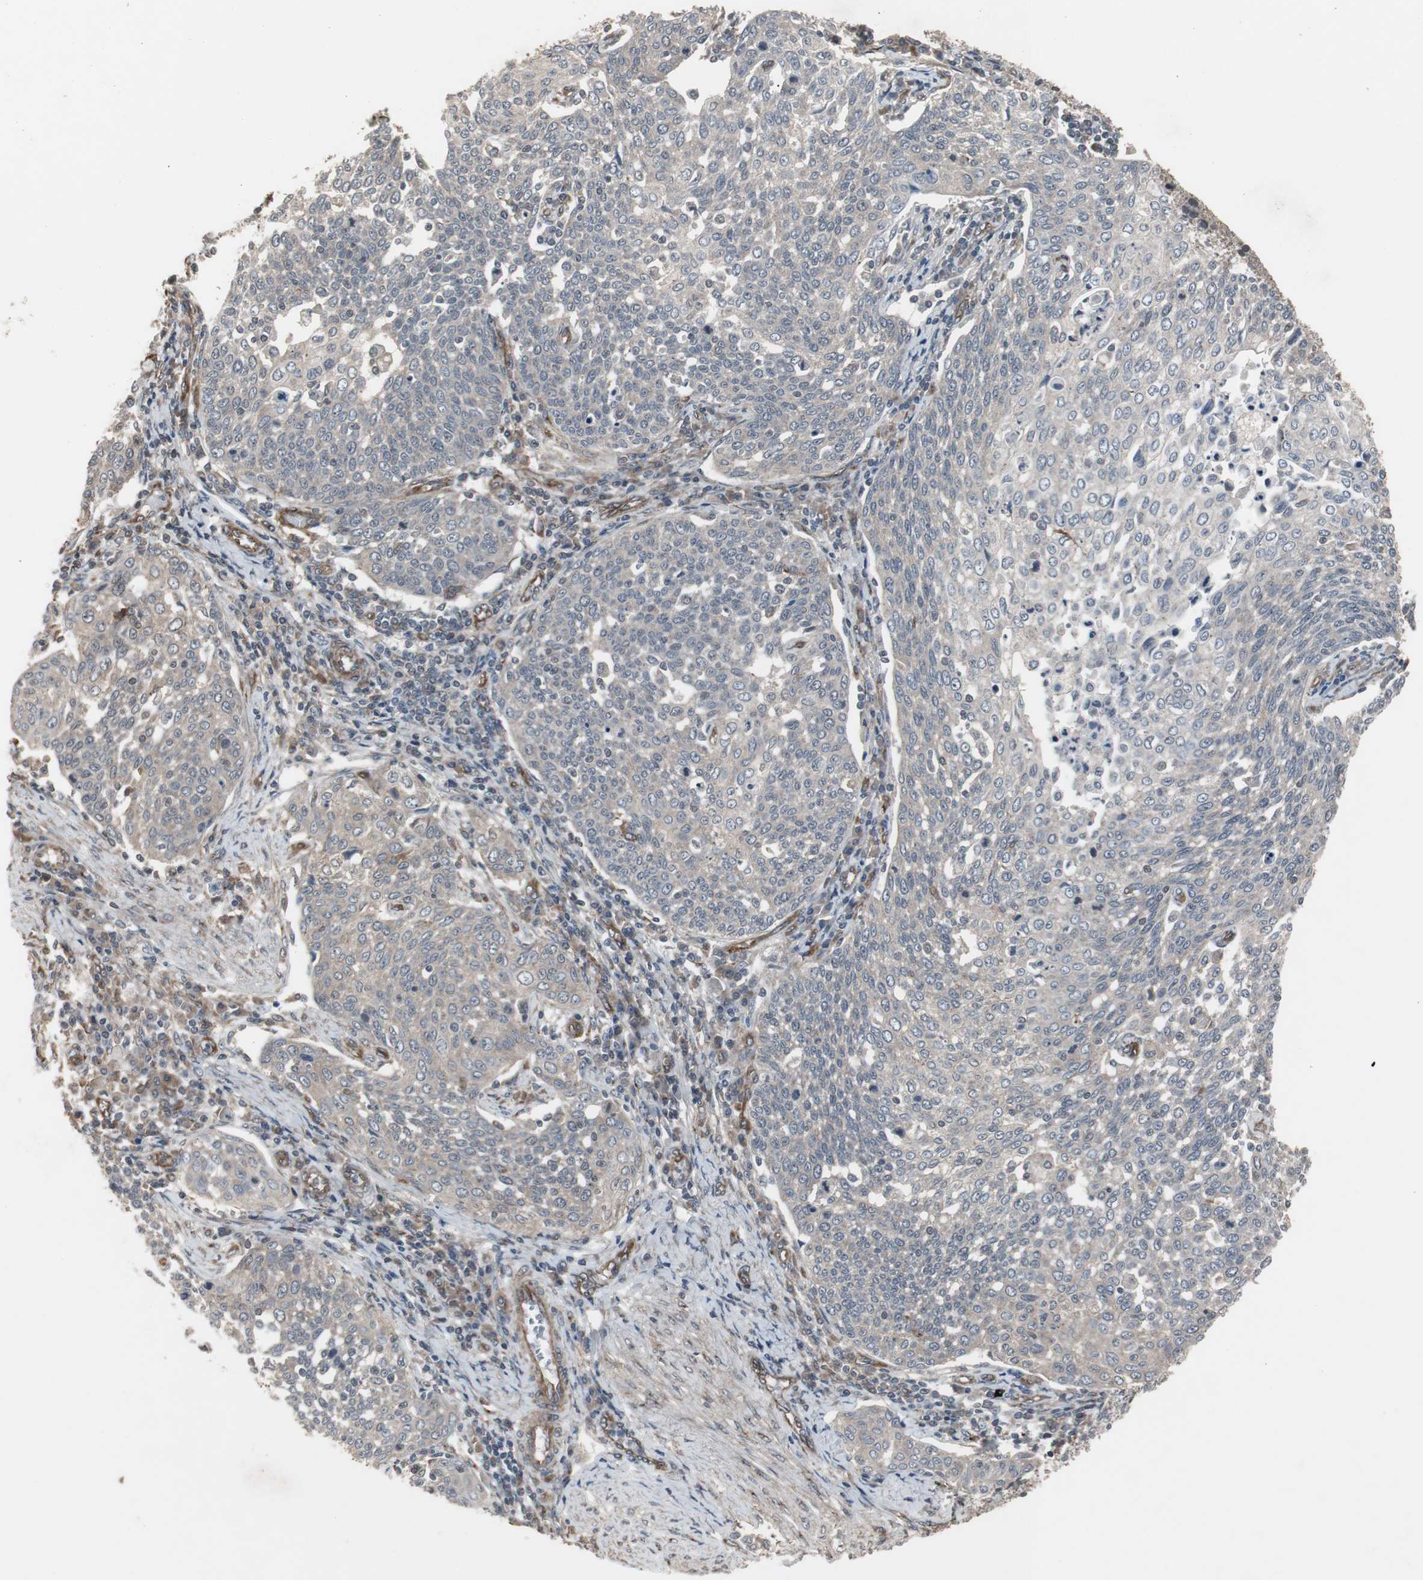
{"staining": {"intensity": "weak", "quantity": ">75%", "location": "cytoplasmic/membranous"}, "tissue": "cervical cancer", "cell_type": "Tumor cells", "image_type": "cancer", "snomed": [{"axis": "morphology", "description": "Squamous cell carcinoma, NOS"}, {"axis": "topography", "description": "Cervix"}], "caption": "Human cervical squamous cell carcinoma stained with a brown dye demonstrates weak cytoplasmic/membranous positive staining in approximately >75% of tumor cells.", "gene": "ATP2B2", "patient": {"sex": "female", "age": 34}}